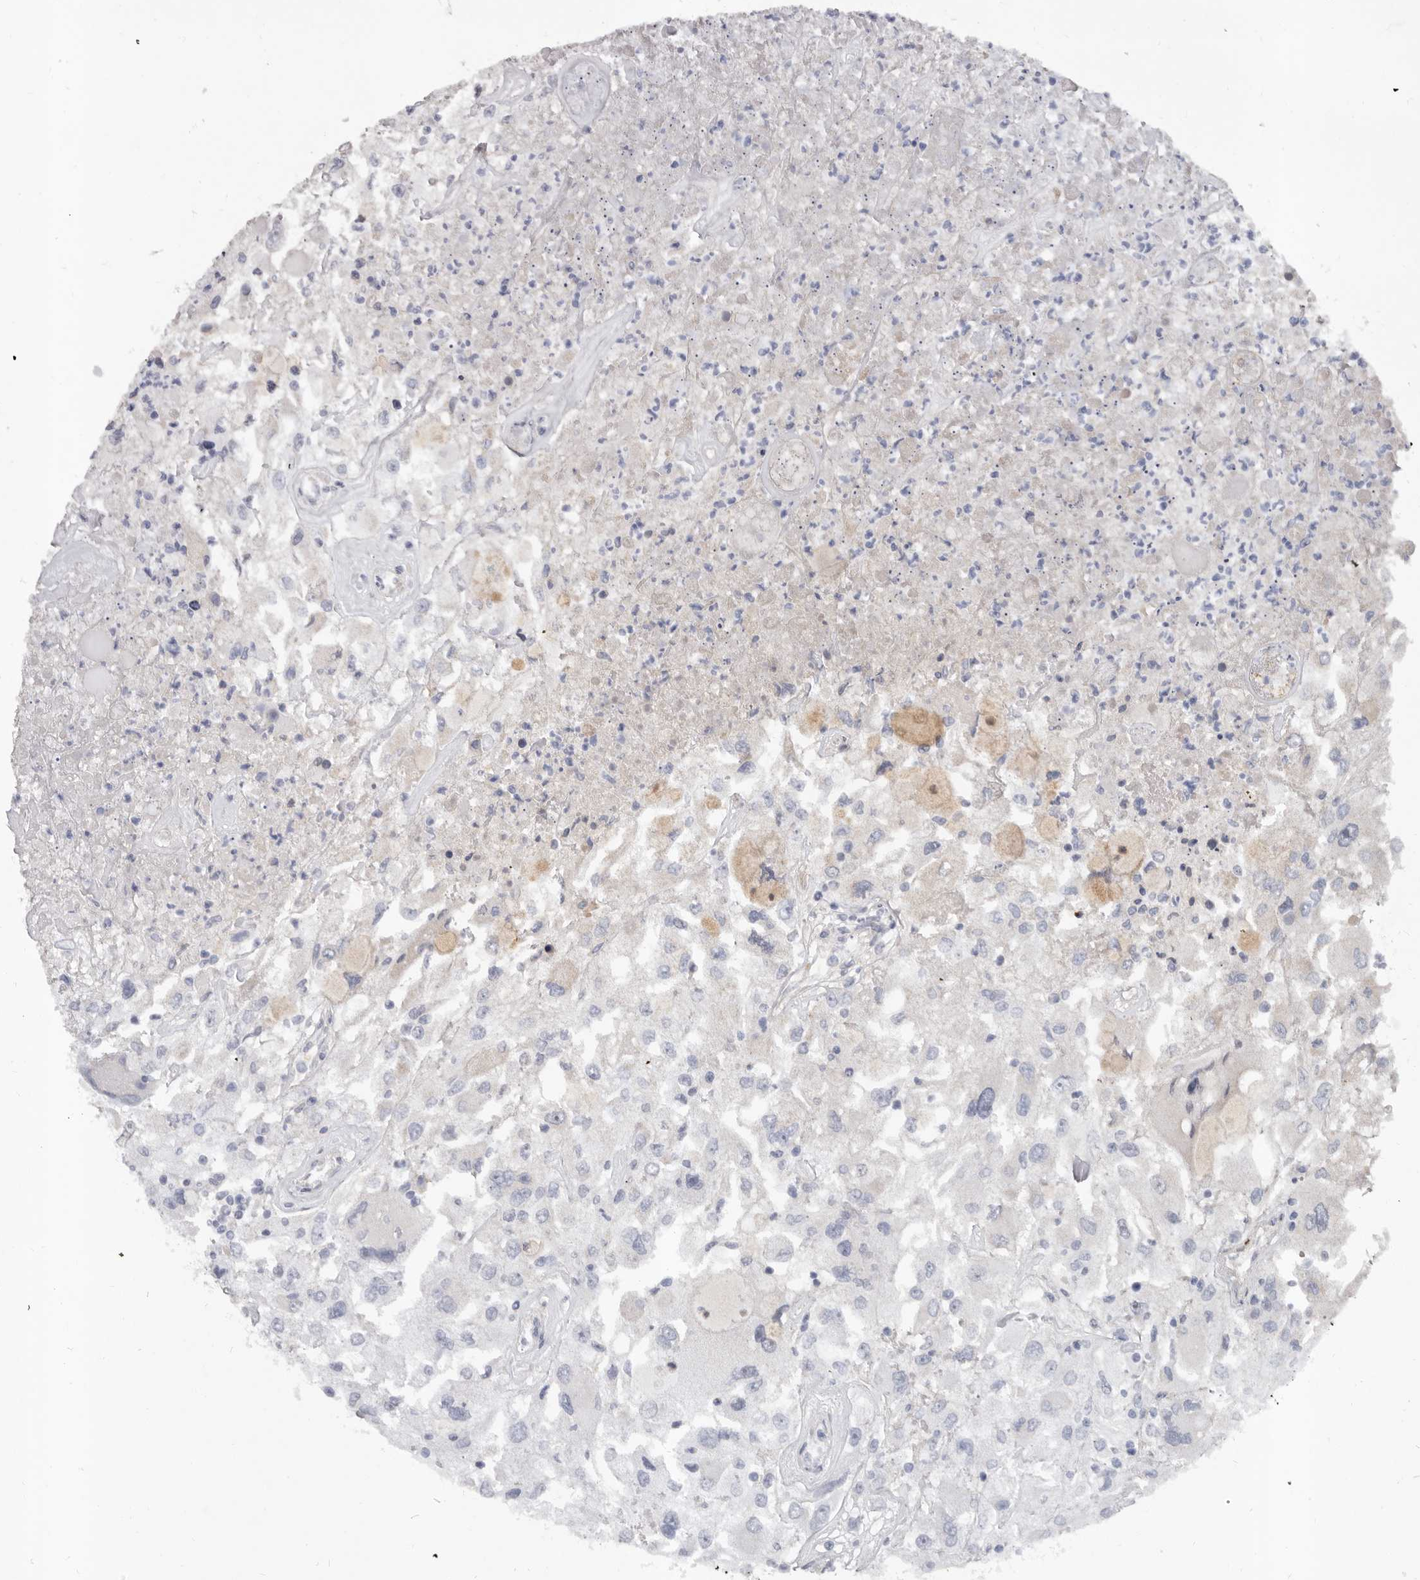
{"staining": {"intensity": "weak", "quantity": "<25%", "location": "cytoplasmic/membranous"}, "tissue": "renal cancer", "cell_type": "Tumor cells", "image_type": "cancer", "snomed": [{"axis": "morphology", "description": "Adenocarcinoma, NOS"}, {"axis": "topography", "description": "Kidney"}], "caption": "High power microscopy image of an immunohistochemistry histopathology image of renal adenocarcinoma, revealing no significant expression in tumor cells.", "gene": "SPTA1", "patient": {"sex": "female", "age": 52}}